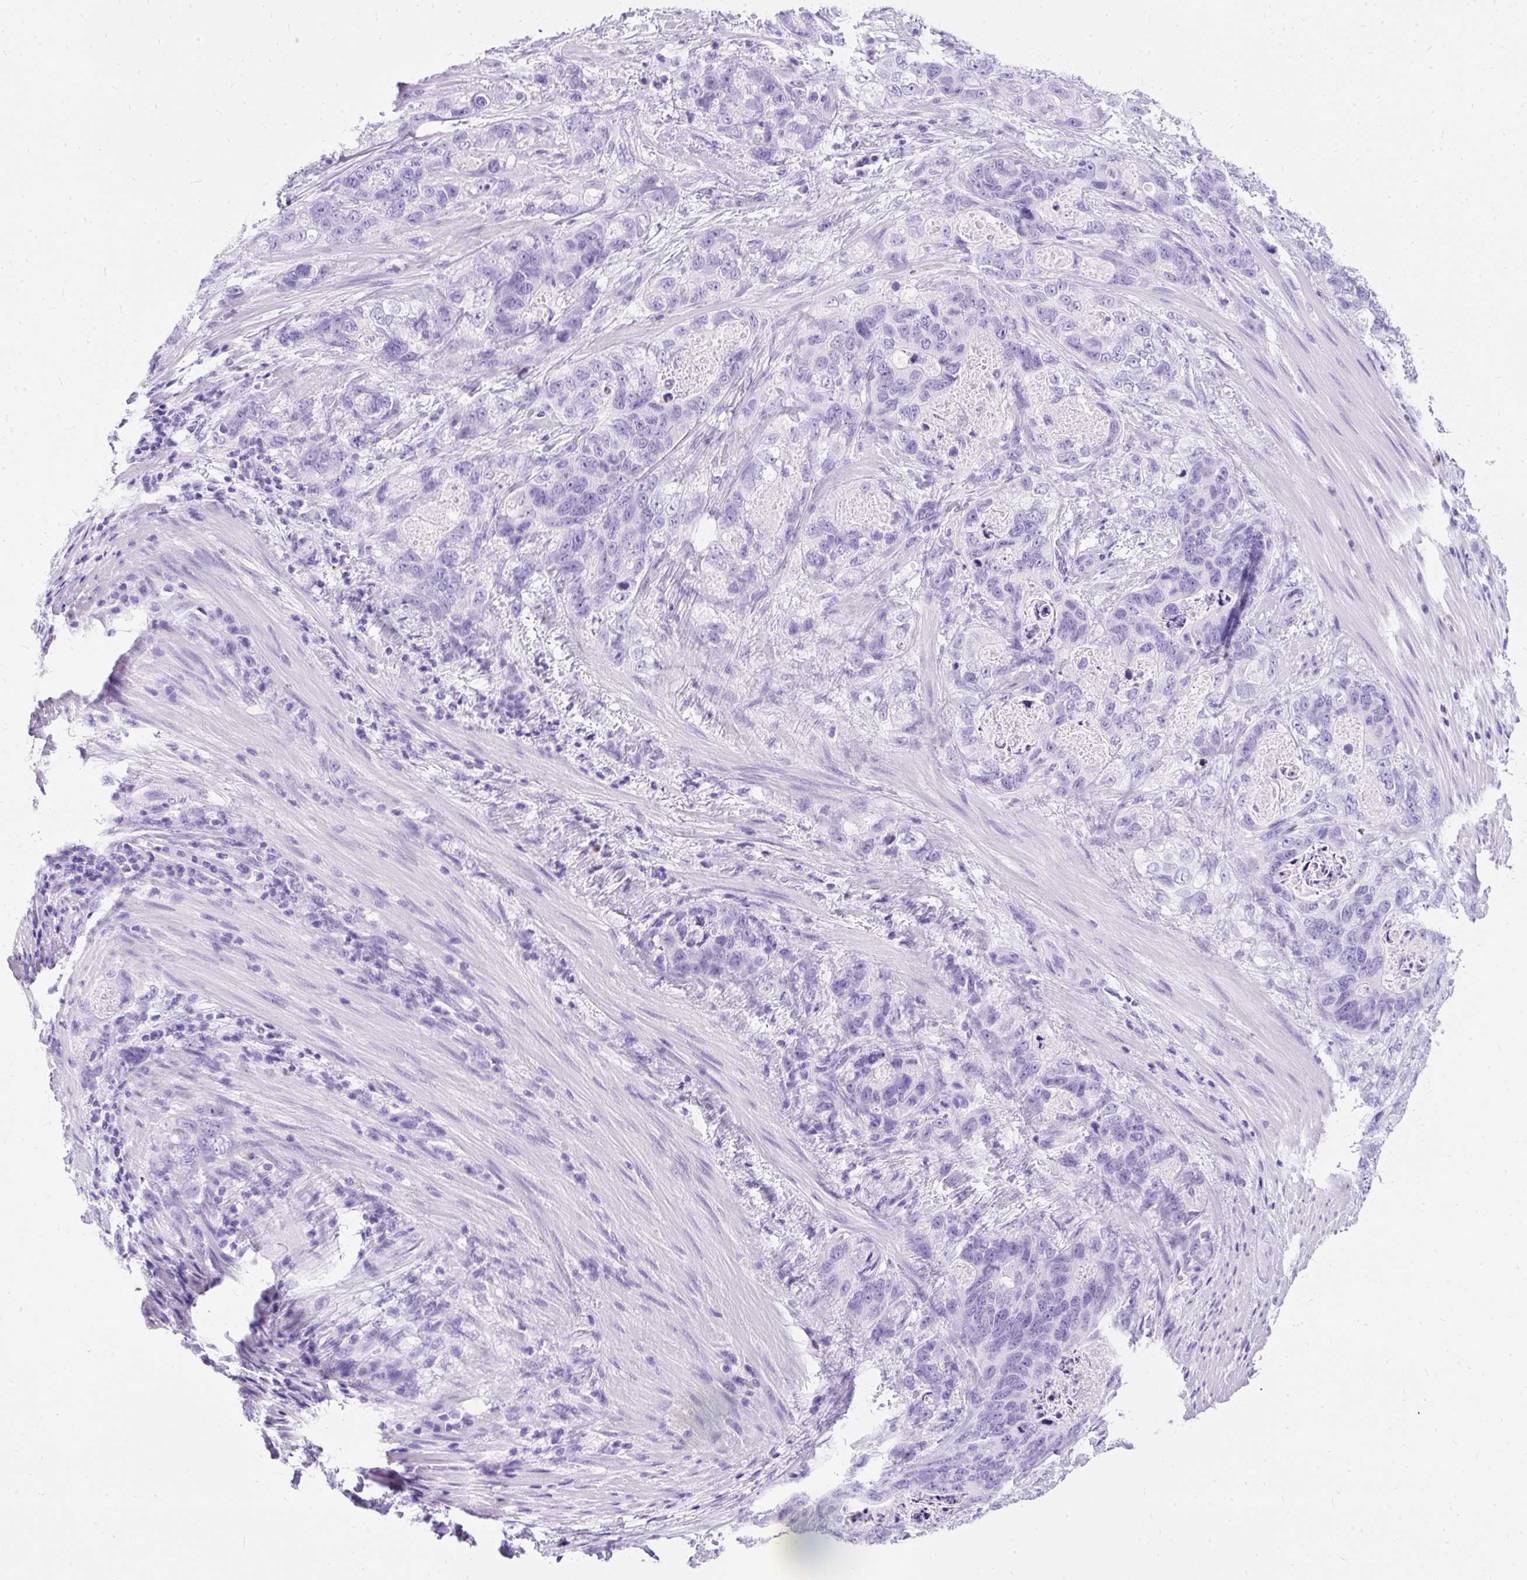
{"staining": {"intensity": "negative", "quantity": "none", "location": "none"}, "tissue": "stomach cancer", "cell_type": "Tumor cells", "image_type": "cancer", "snomed": [{"axis": "morphology", "description": "Normal tissue, NOS"}, {"axis": "morphology", "description": "Adenocarcinoma, NOS"}, {"axis": "topography", "description": "Stomach"}], "caption": "Immunohistochemistry (IHC) of human adenocarcinoma (stomach) displays no staining in tumor cells. The staining was performed using DAB to visualize the protein expression in brown, while the nuclei were stained in blue with hematoxylin (Magnification: 20x).", "gene": "PVALB", "patient": {"sex": "female", "age": 89}}